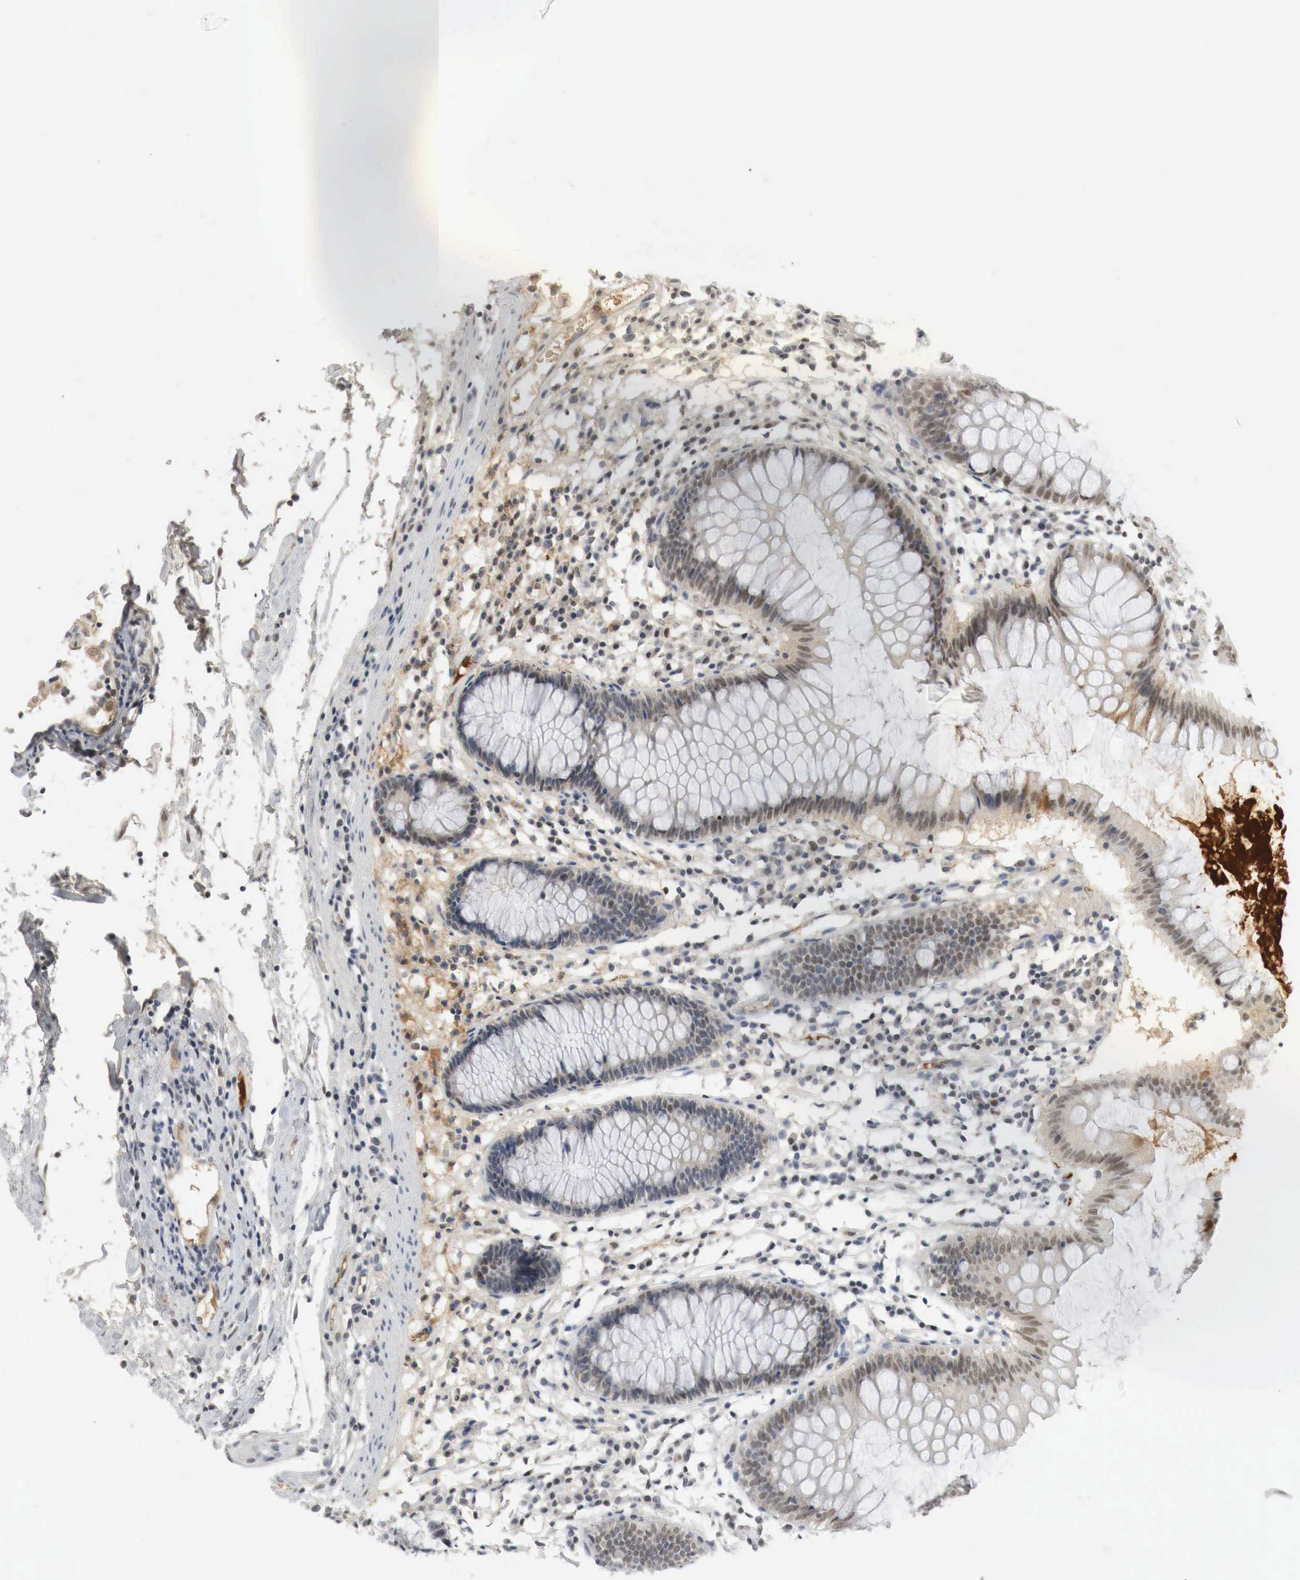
{"staining": {"intensity": "negative", "quantity": "none", "location": "none"}, "tissue": "colon", "cell_type": "Endothelial cells", "image_type": "normal", "snomed": [{"axis": "morphology", "description": "Normal tissue, NOS"}, {"axis": "topography", "description": "Colon"}], "caption": "IHC photomicrograph of unremarkable colon stained for a protein (brown), which reveals no positivity in endothelial cells.", "gene": "MYC", "patient": {"sex": "female", "age": 55}}